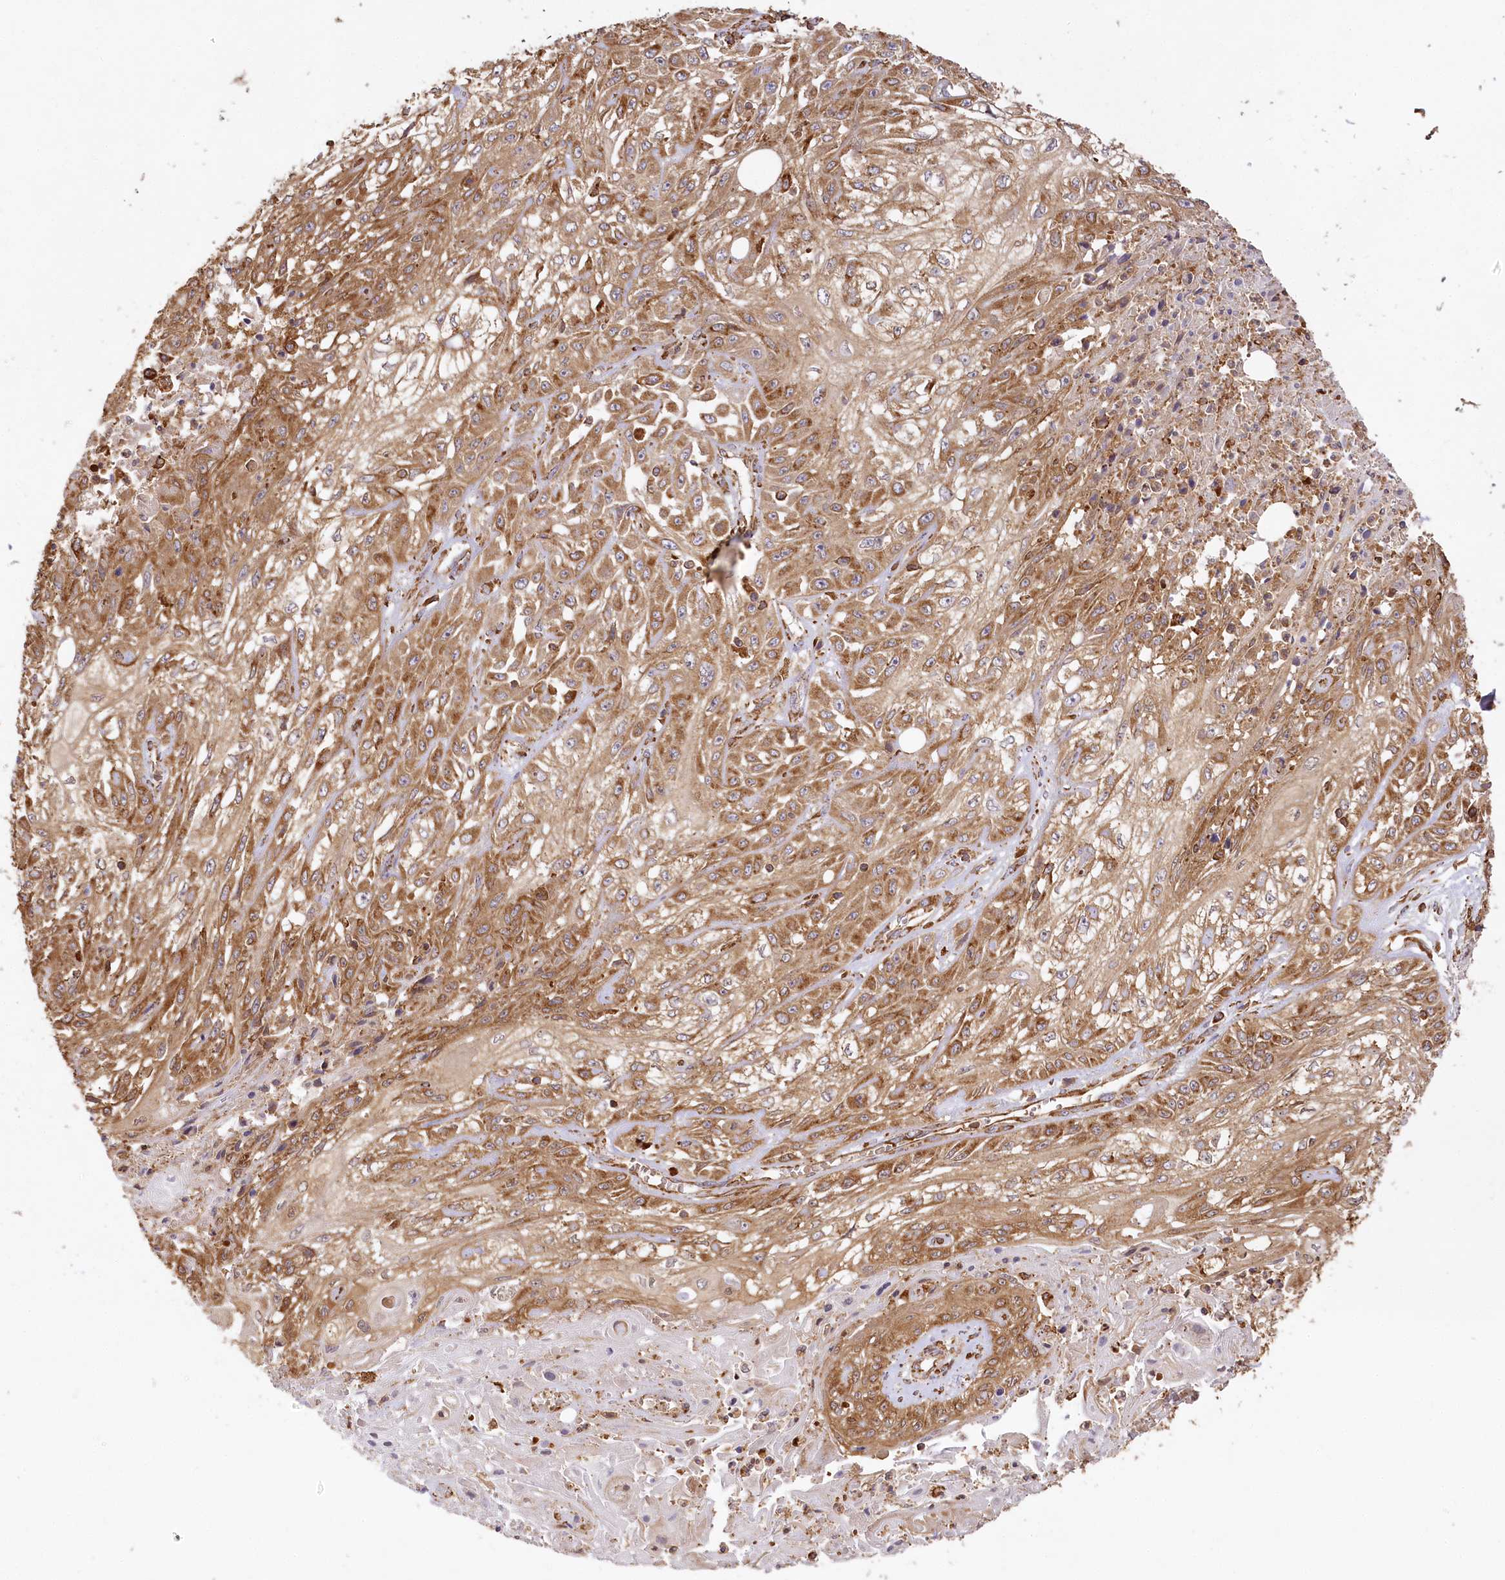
{"staining": {"intensity": "moderate", "quantity": ">75%", "location": "cytoplasmic/membranous"}, "tissue": "skin cancer", "cell_type": "Tumor cells", "image_type": "cancer", "snomed": [{"axis": "morphology", "description": "Squamous cell carcinoma, NOS"}, {"axis": "morphology", "description": "Squamous cell carcinoma, metastatic, NOS"}, {"axis": "topography", "description": "Skin"}, {"axis": "topography", "description": "Lymph node"}], "caption": "Immunohistochemistry (IHC) (DAB (3,3'-diaminobenzidine)) staining of skin cancer (squamous cell carcinoma) reveals moderate cytoplasmic/membranous protein expression in about >75% of tumor cells. (Brightfield microscopy of DAB IHC at high magnification).", "gene": "ACAP2", "patient": {"sex": "male", "age": 75}}